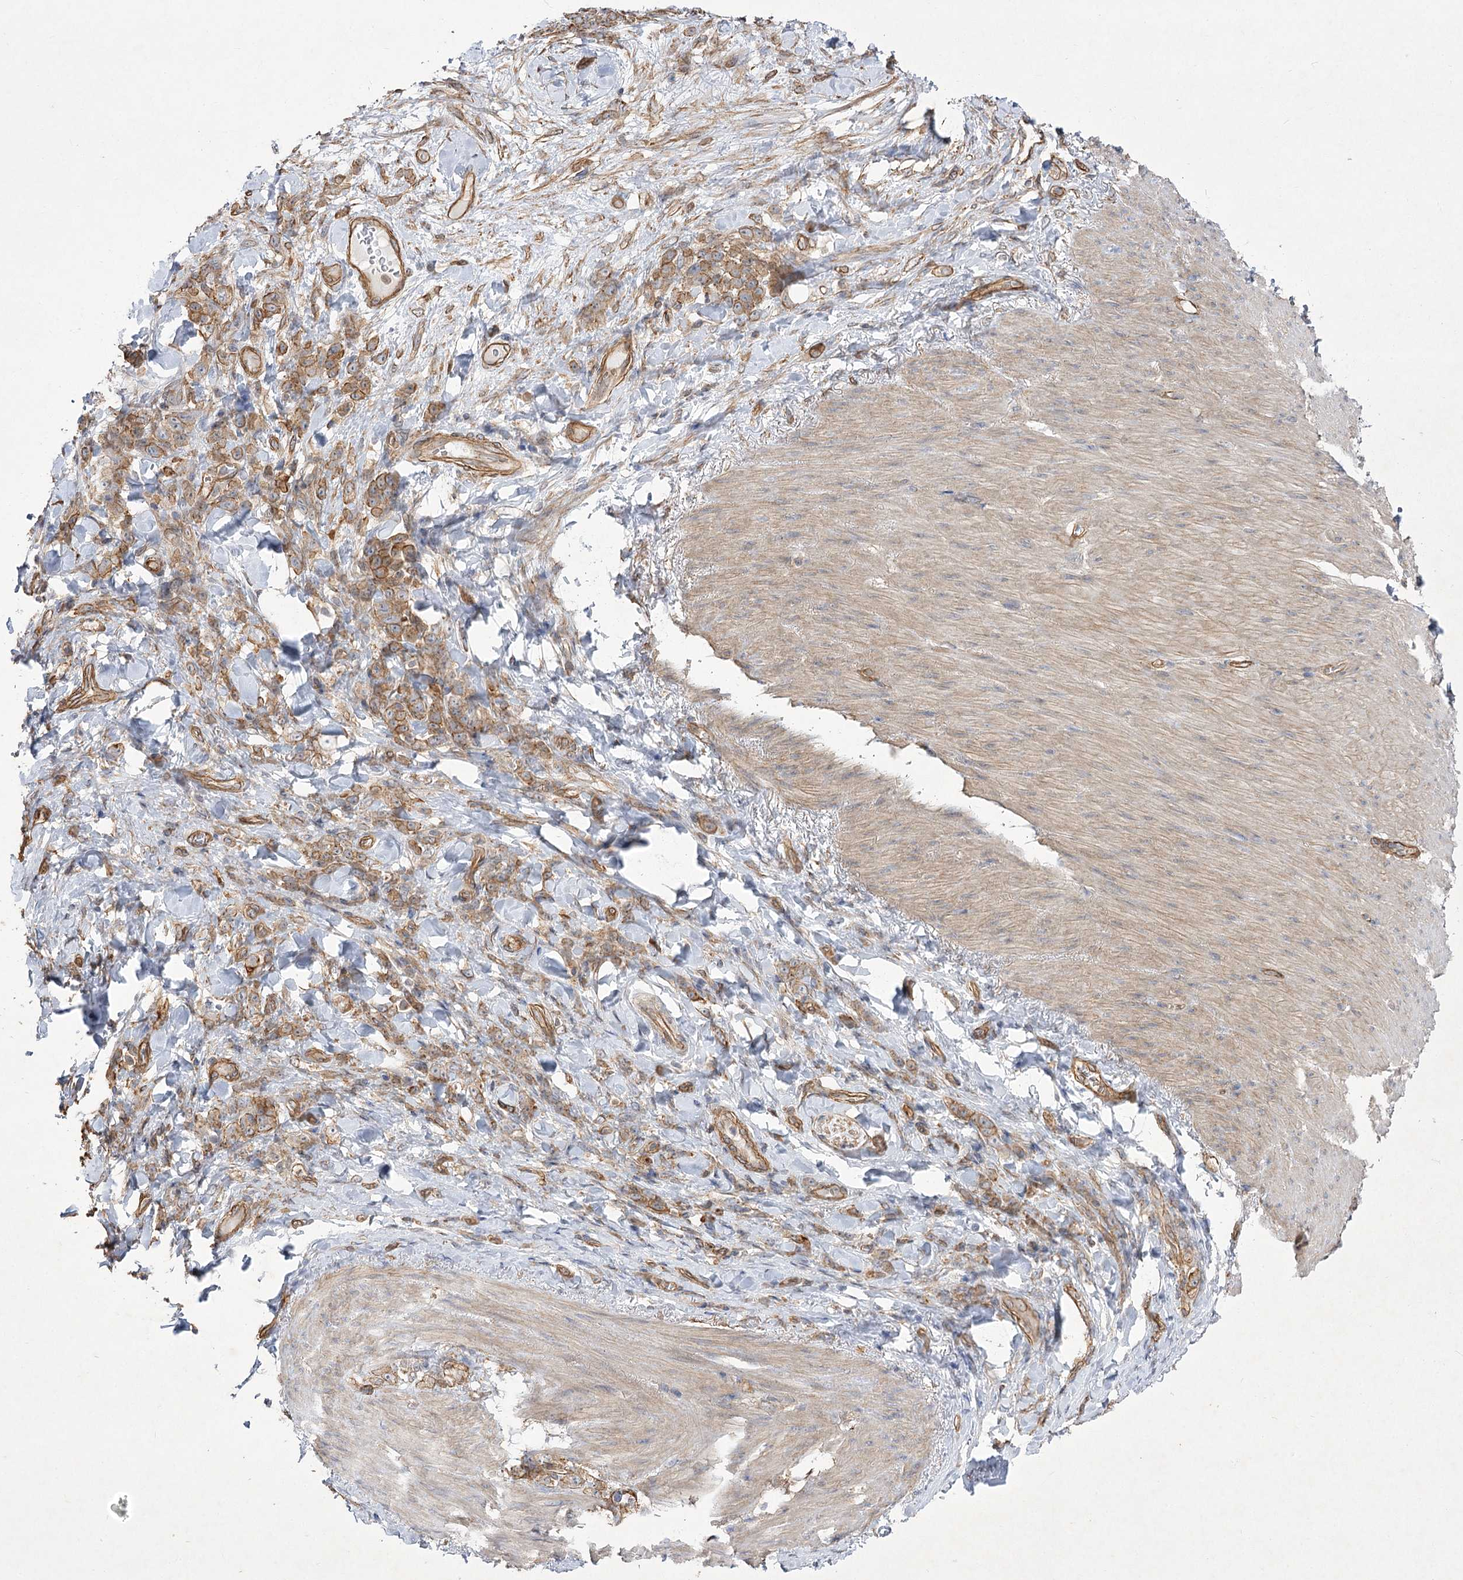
{"staining": {"intensity": "moderate", "quantity": ">75%", "location": "cytoplasmic/membranous"}, "tissue": "stomach cancer", "cell_type": "Tumor cells", "image_type": "cancer", "snomed": [{"axis": "morphology", "description": "Normal tissue, NOS"}, {"axis": "morphology", "description": "Adenocarcinoma, NOS"}, {"axis": "topography", "description": "Stomach"}], "caption": "Immunohistochemistry photomicrograph of neoplastic tissue: human stomach cancer (adenocarcinoma) stained using immunohistochemistry shows medium levels of moderate protein expression localized specifically in the cytoplasmic/membranous of tumor cells, appearing as a cytoplasmic/membranous brown color.", "gene": "SH3BP5L", "patient": {"sex": "male", "age": 82}}